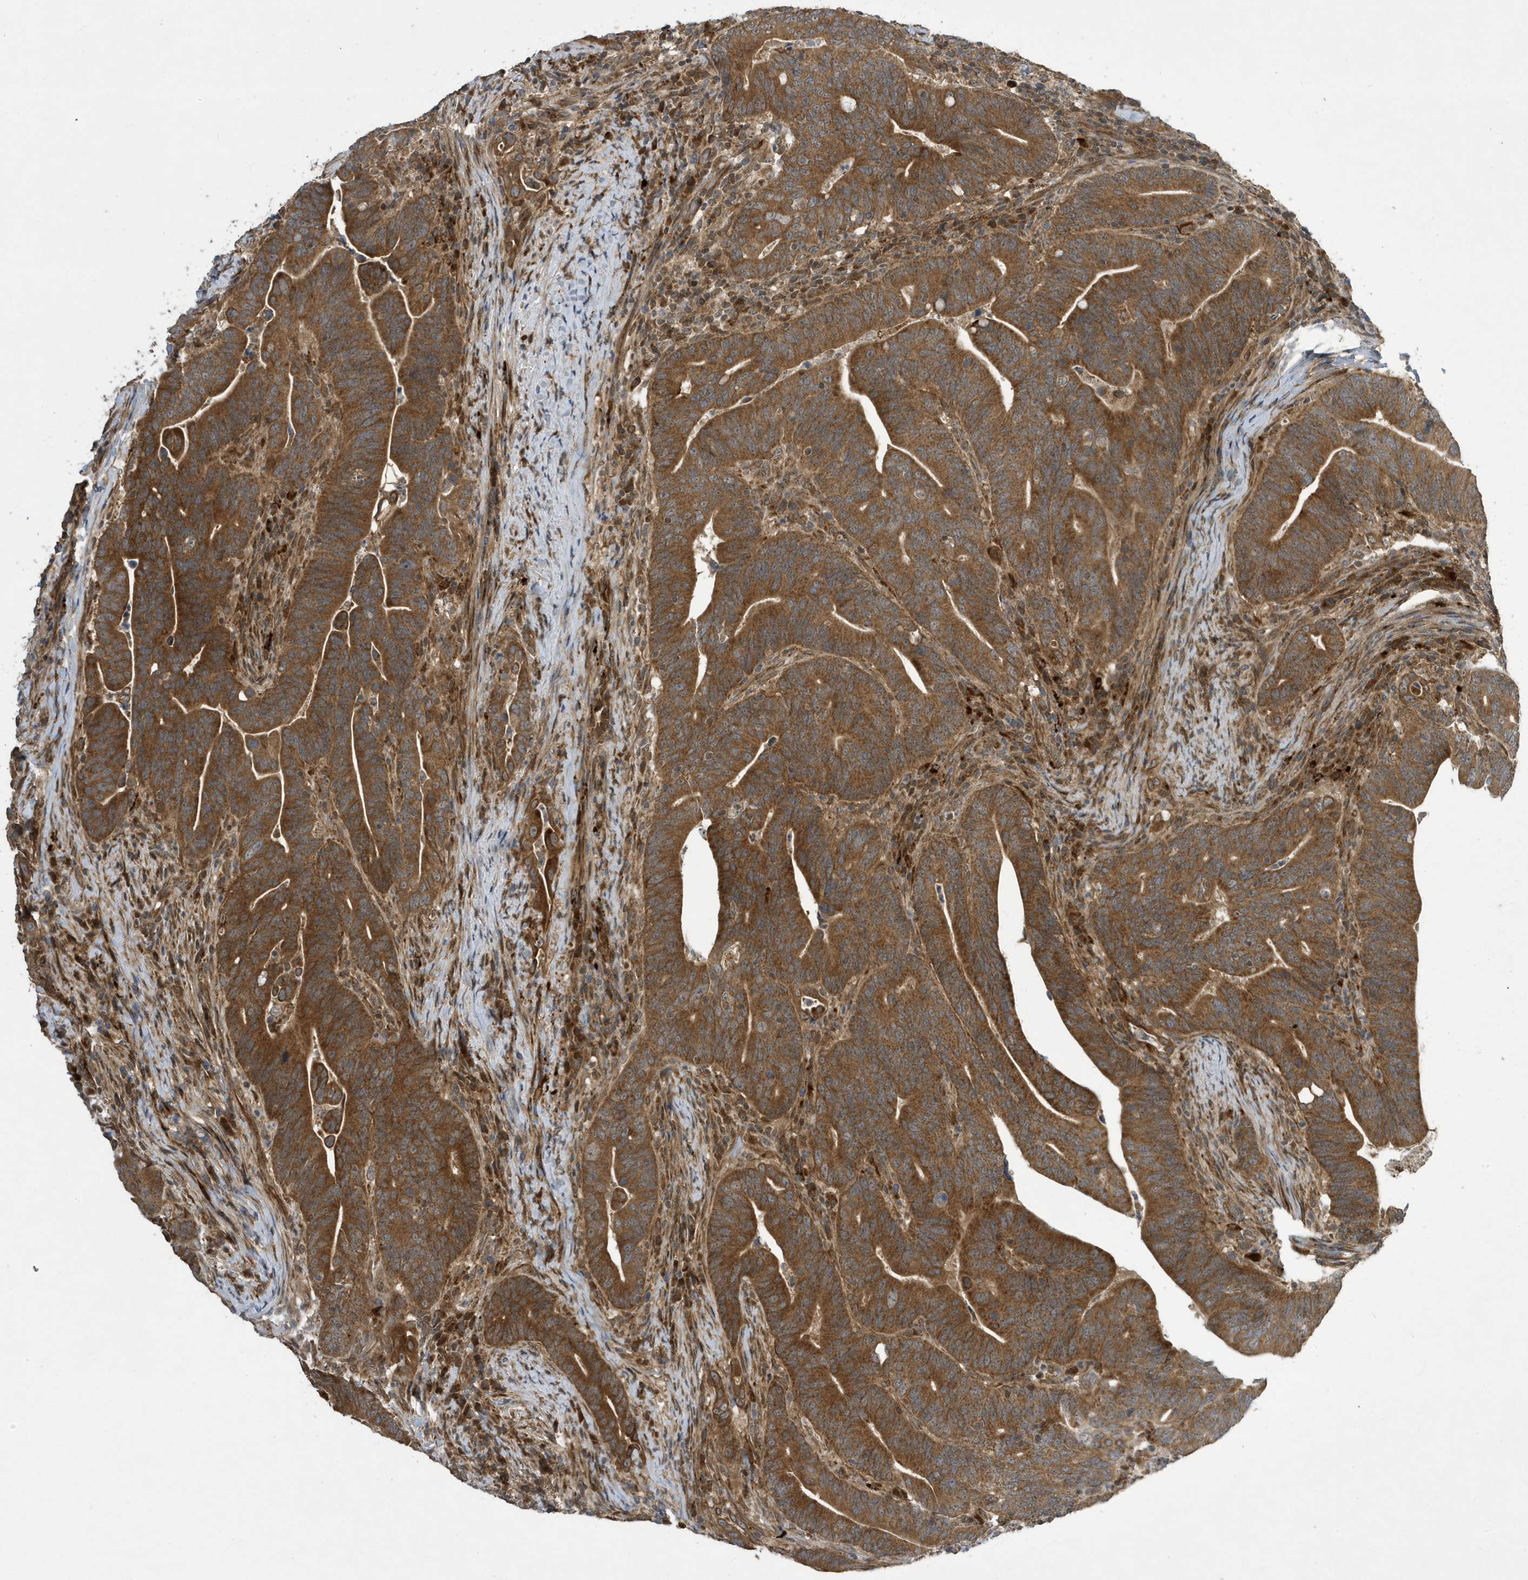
{"staining": {"intensity": "strong", "quantity": ">75%", "location": "cytoplasmic/membranous"}, "tissue": "colorectal cancer", "cell_type": "Tumor cells", "image_type": "cancer", "snomed": [{"axis": "morphology", "description": "Adenocarcinoma, NOS"}, {"axis": "topography", "description": "Colon"}], "caption": "Immunohistochemical staining of adenocarcinoma (colorectal) demonstrates high levels of strong cytoplasmic/membranous expression in about >75% of tumor cells.", "gene": "NCOA7", "patient": {"sex": "female", "age": 66}}